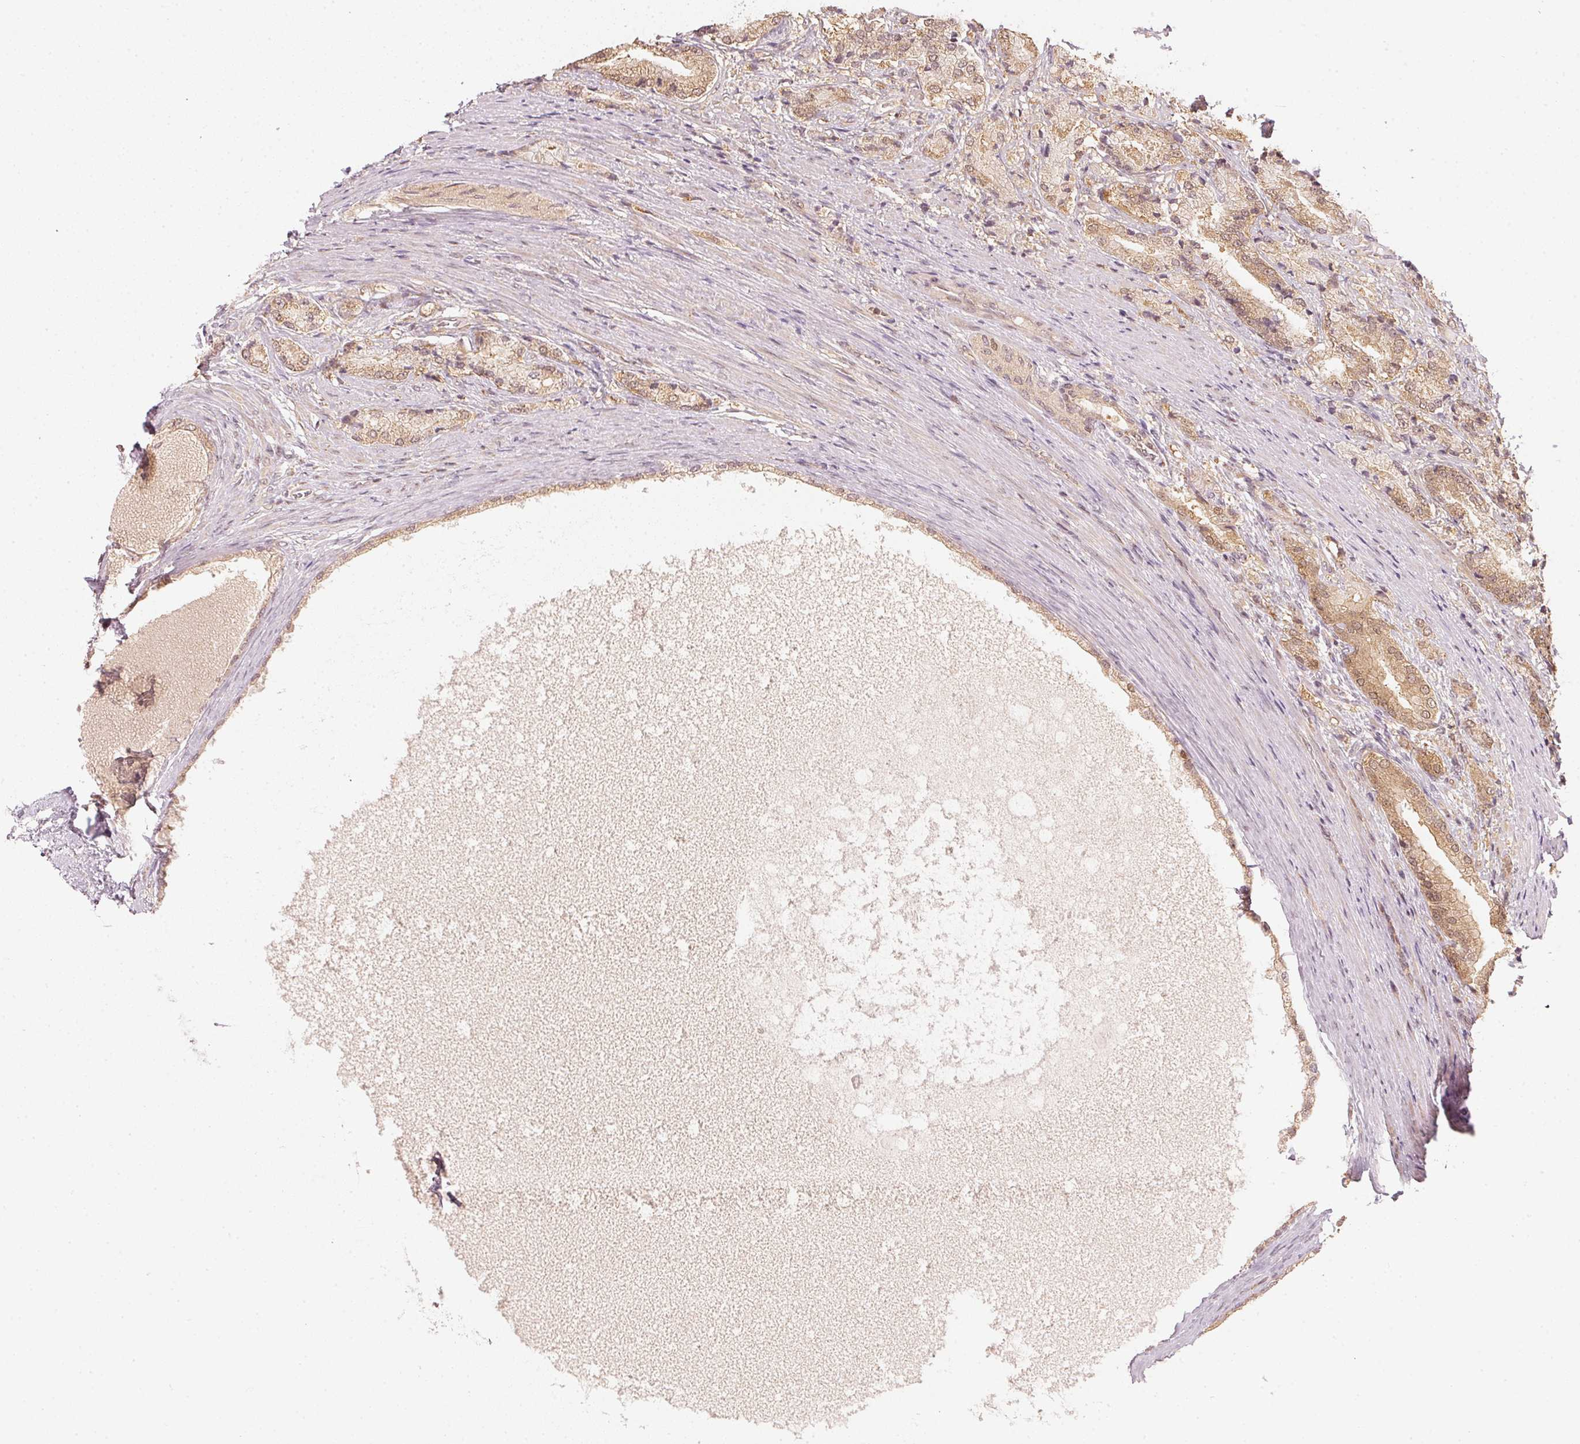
{"staining": {"intensity": "moderate", "quantity": ">75%", "location": "cytoplasmic/membranous"}, "tissue": "prostate cancer", "cell_type": "Tumor cells", "image_type": "cancer", "snomed": [{"axis": "morphology", "description": "Adenocarcinoma, High grade"}, {"axis": "topography", "description": "Prostate and seminal vesicle, NOS"}], "caption": "Moderate cytoplasmic/membranous positivity for a protein is seen in approximately >75% of tumor cells of prostate adenocarcinoma (high-grade) using immunohistochemistry.", "gene": "UBE2L3", "patient": {"sex": "male", "age": 61}}